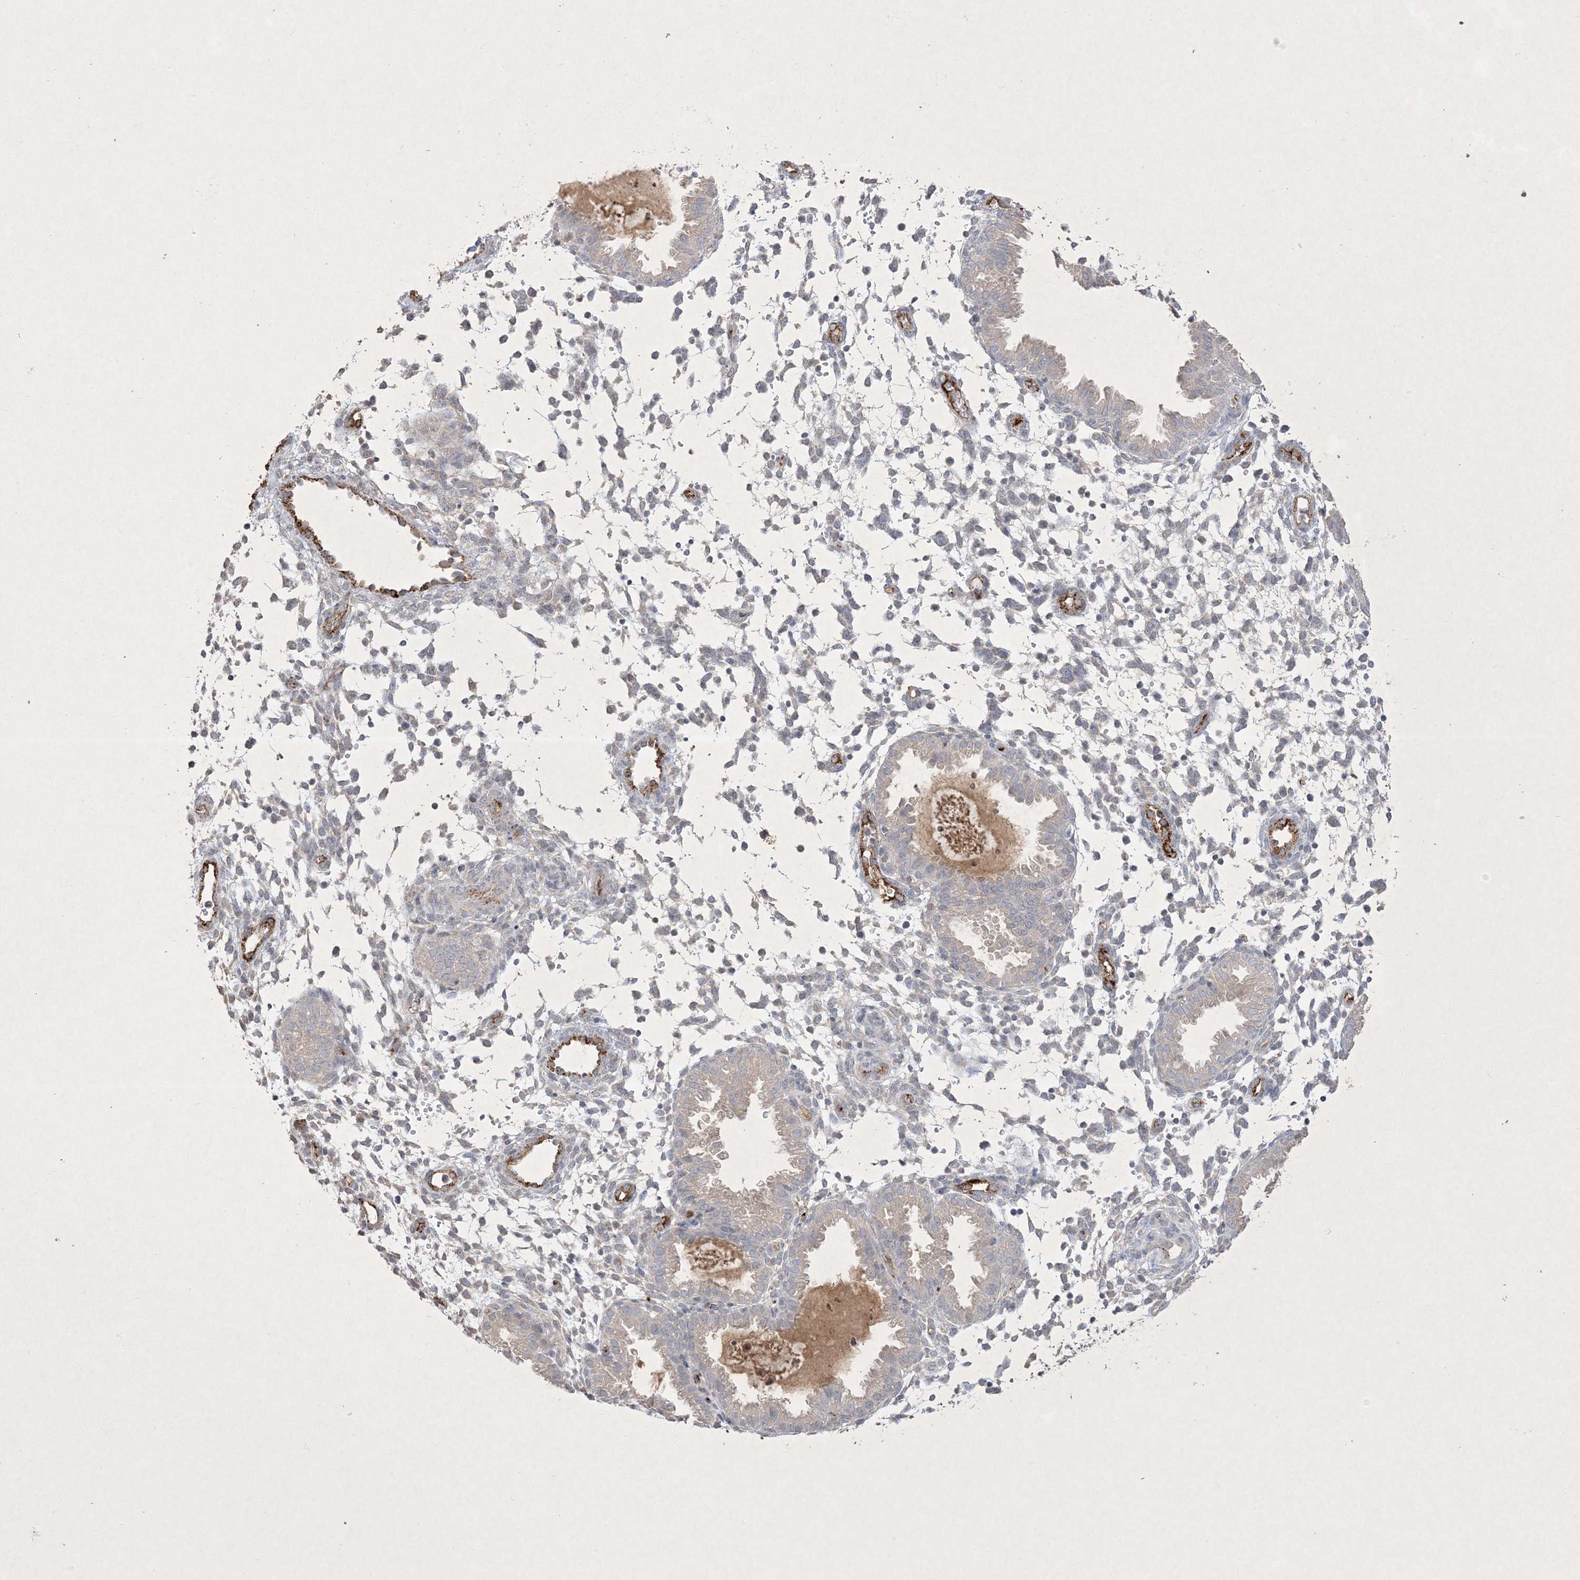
{"staining": {"intensity": "negative", "quantity": "none", "location": "none"}, "tissue": "endometrium", "cell_type": "Cells in endometrial stroma", "image_type": "normal", "snomed": [{"axis": "morphology", "description": "Normal tissue, NOS"}, {"axis": "topography", "description": "Endometrium"}], "caption": "IHC image of normal human endometrium stained for a protein (brown), which displays no expression in cells in endometrial stroma.", "gene": "PRSS36", "patient": {"sex": "female", "age": 33}}